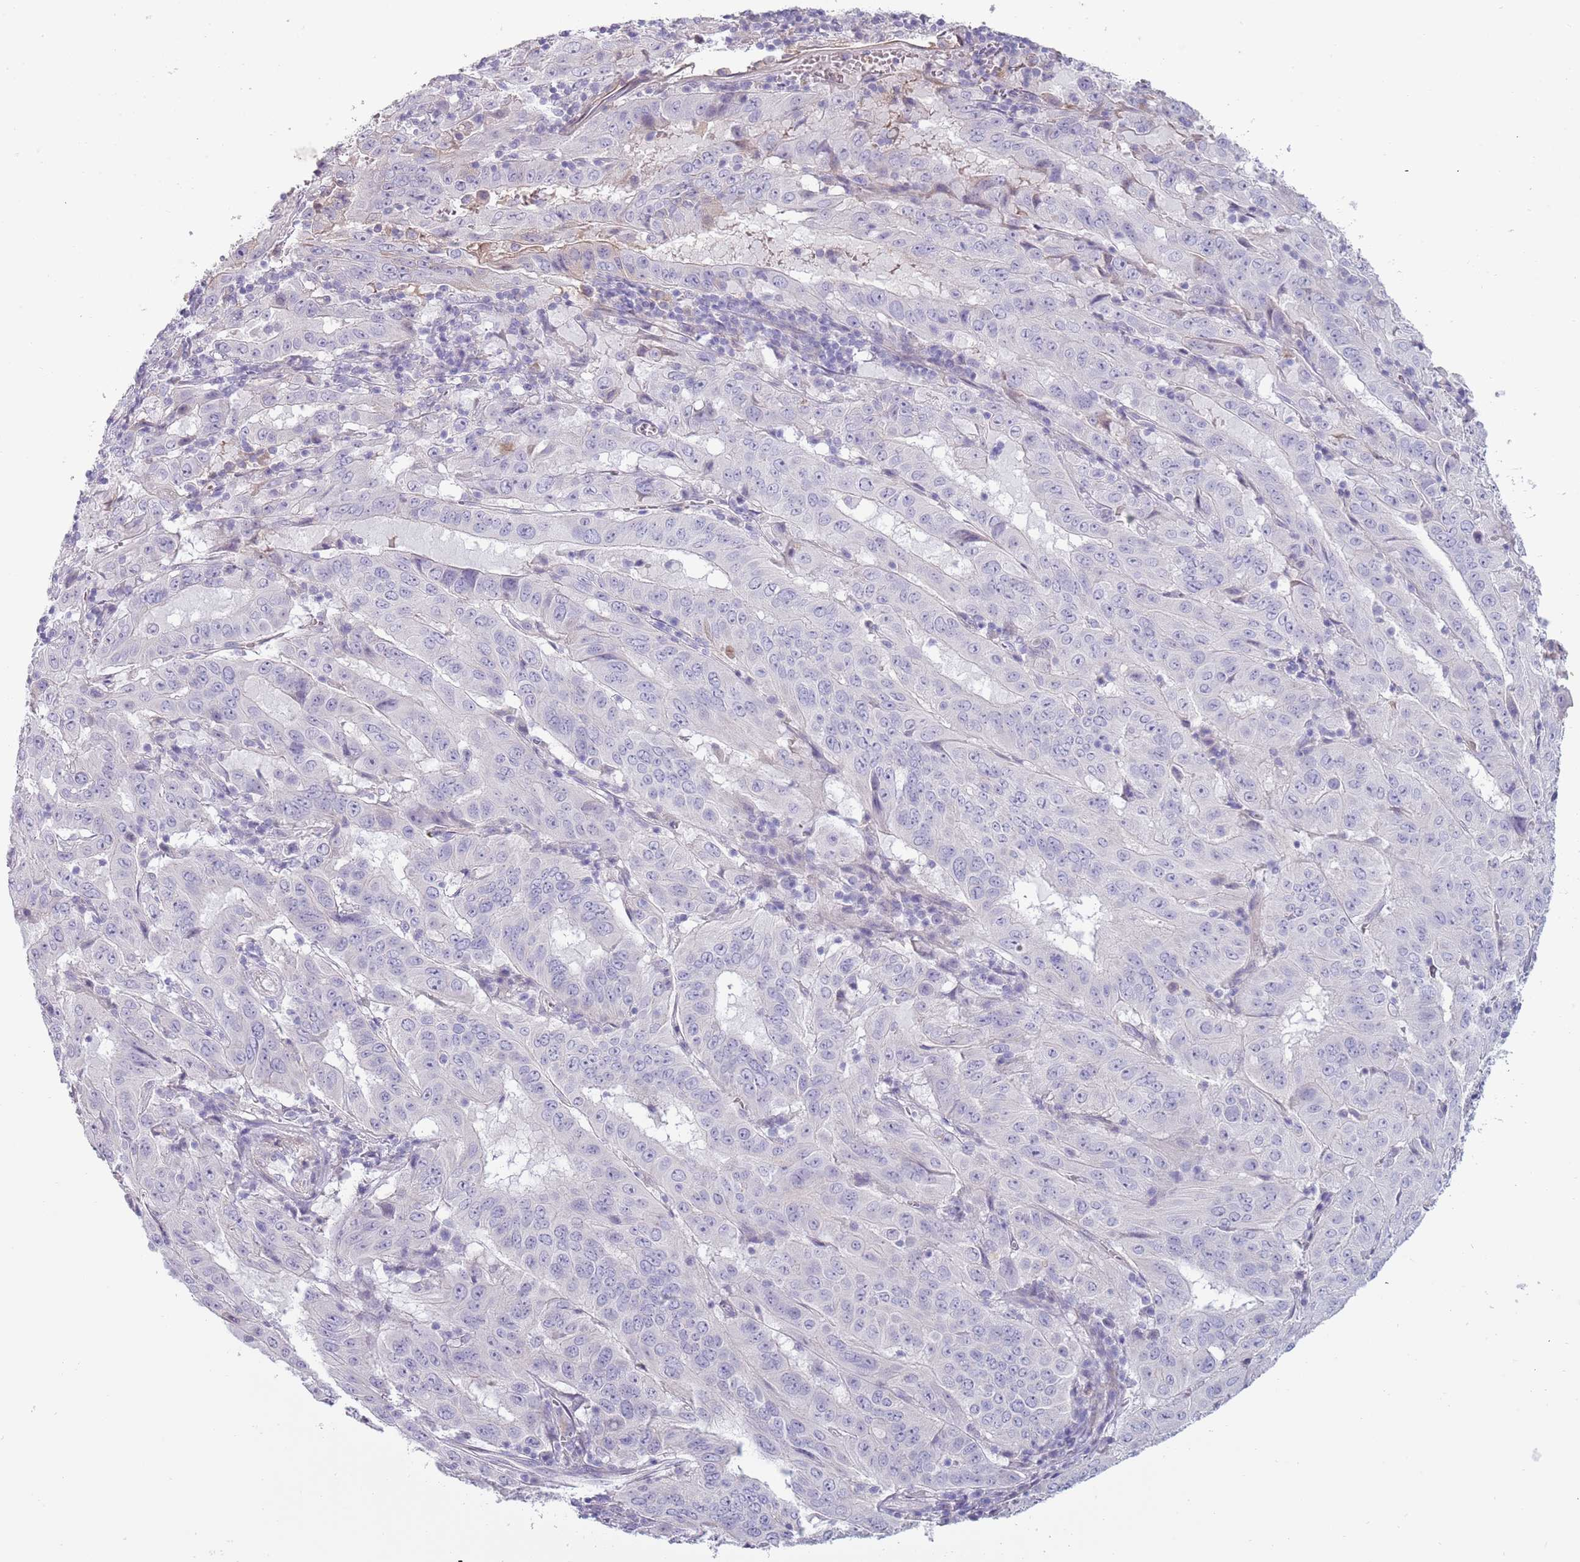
{"staining": {"intensity": "negative", "quantity": "none", "location": "none"}, "tissue": "pancreatic cancer", "cell_type": "Tumor cells", "image_type": "cancer", "snomed": [{"axis": "morphology", "description": "Adenocarcinoma, NOS"}, {"axis": "topography", "description": "Pancreas"}], "caption": "Tumor cells are negative for protein expression in human pancreatic cancer (adenocarcinoma).", "gene": "TNFRSF6B", "patient": {"sex": "male", "age": 63}}